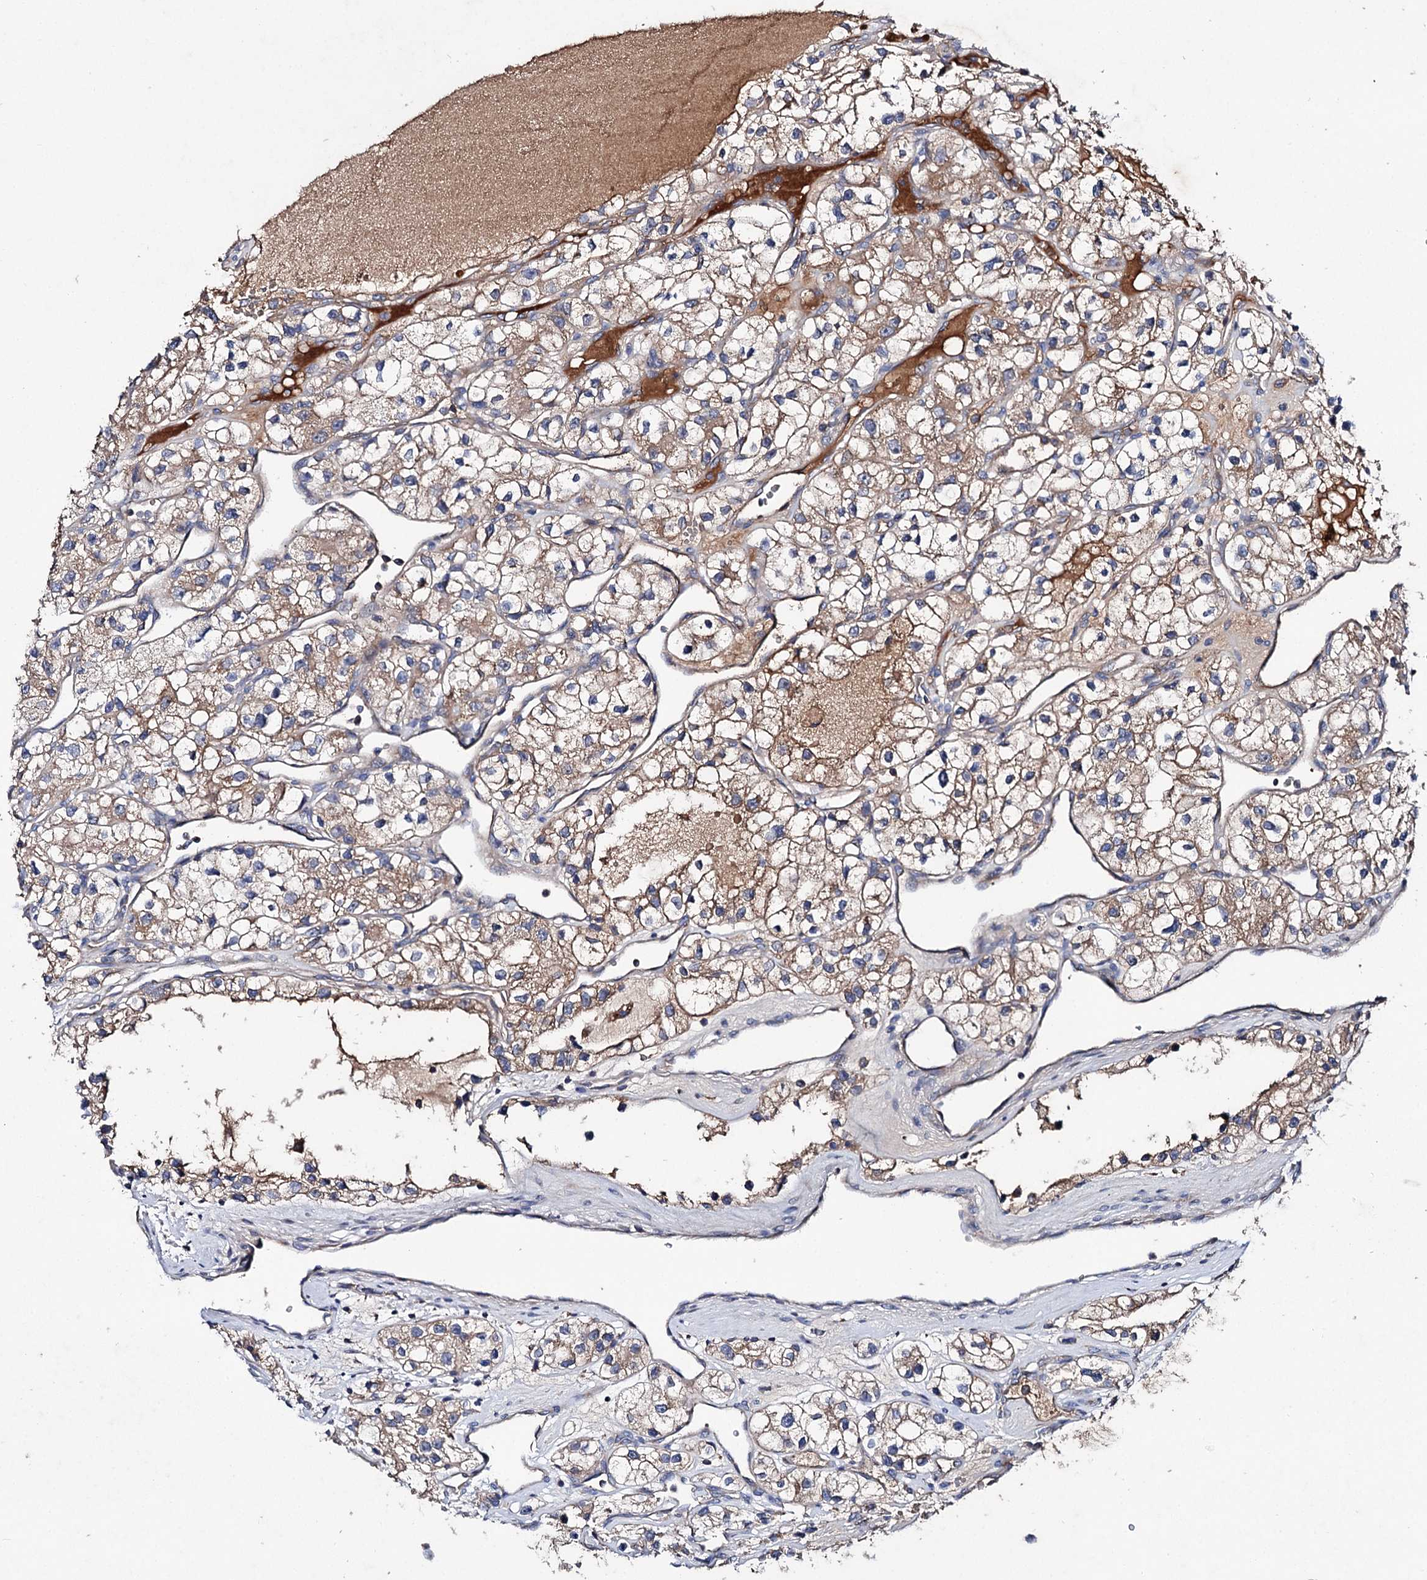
{"staining": {"intensity": "moderate", "quantity": ">75%", "location": "cytoplasmic/membranous"}, "tissue": "renal cancer", "cell_type": "Tumor cells", "image_type": "cancer", "snomed": [{"axis": "morphology", "description": "Adenocarcinoma, NOS"}, {"axis": "topography", "description": "Kidney"}], "caption": "IHC (DAB) staining of renal cancer (adenocarcinoma) shows moderate cytoplasmic/membranous protein positivity in approximately >75% of tumor cells.", "gene": "CLPB", "patient": {"sex": "female", "age": 57}}